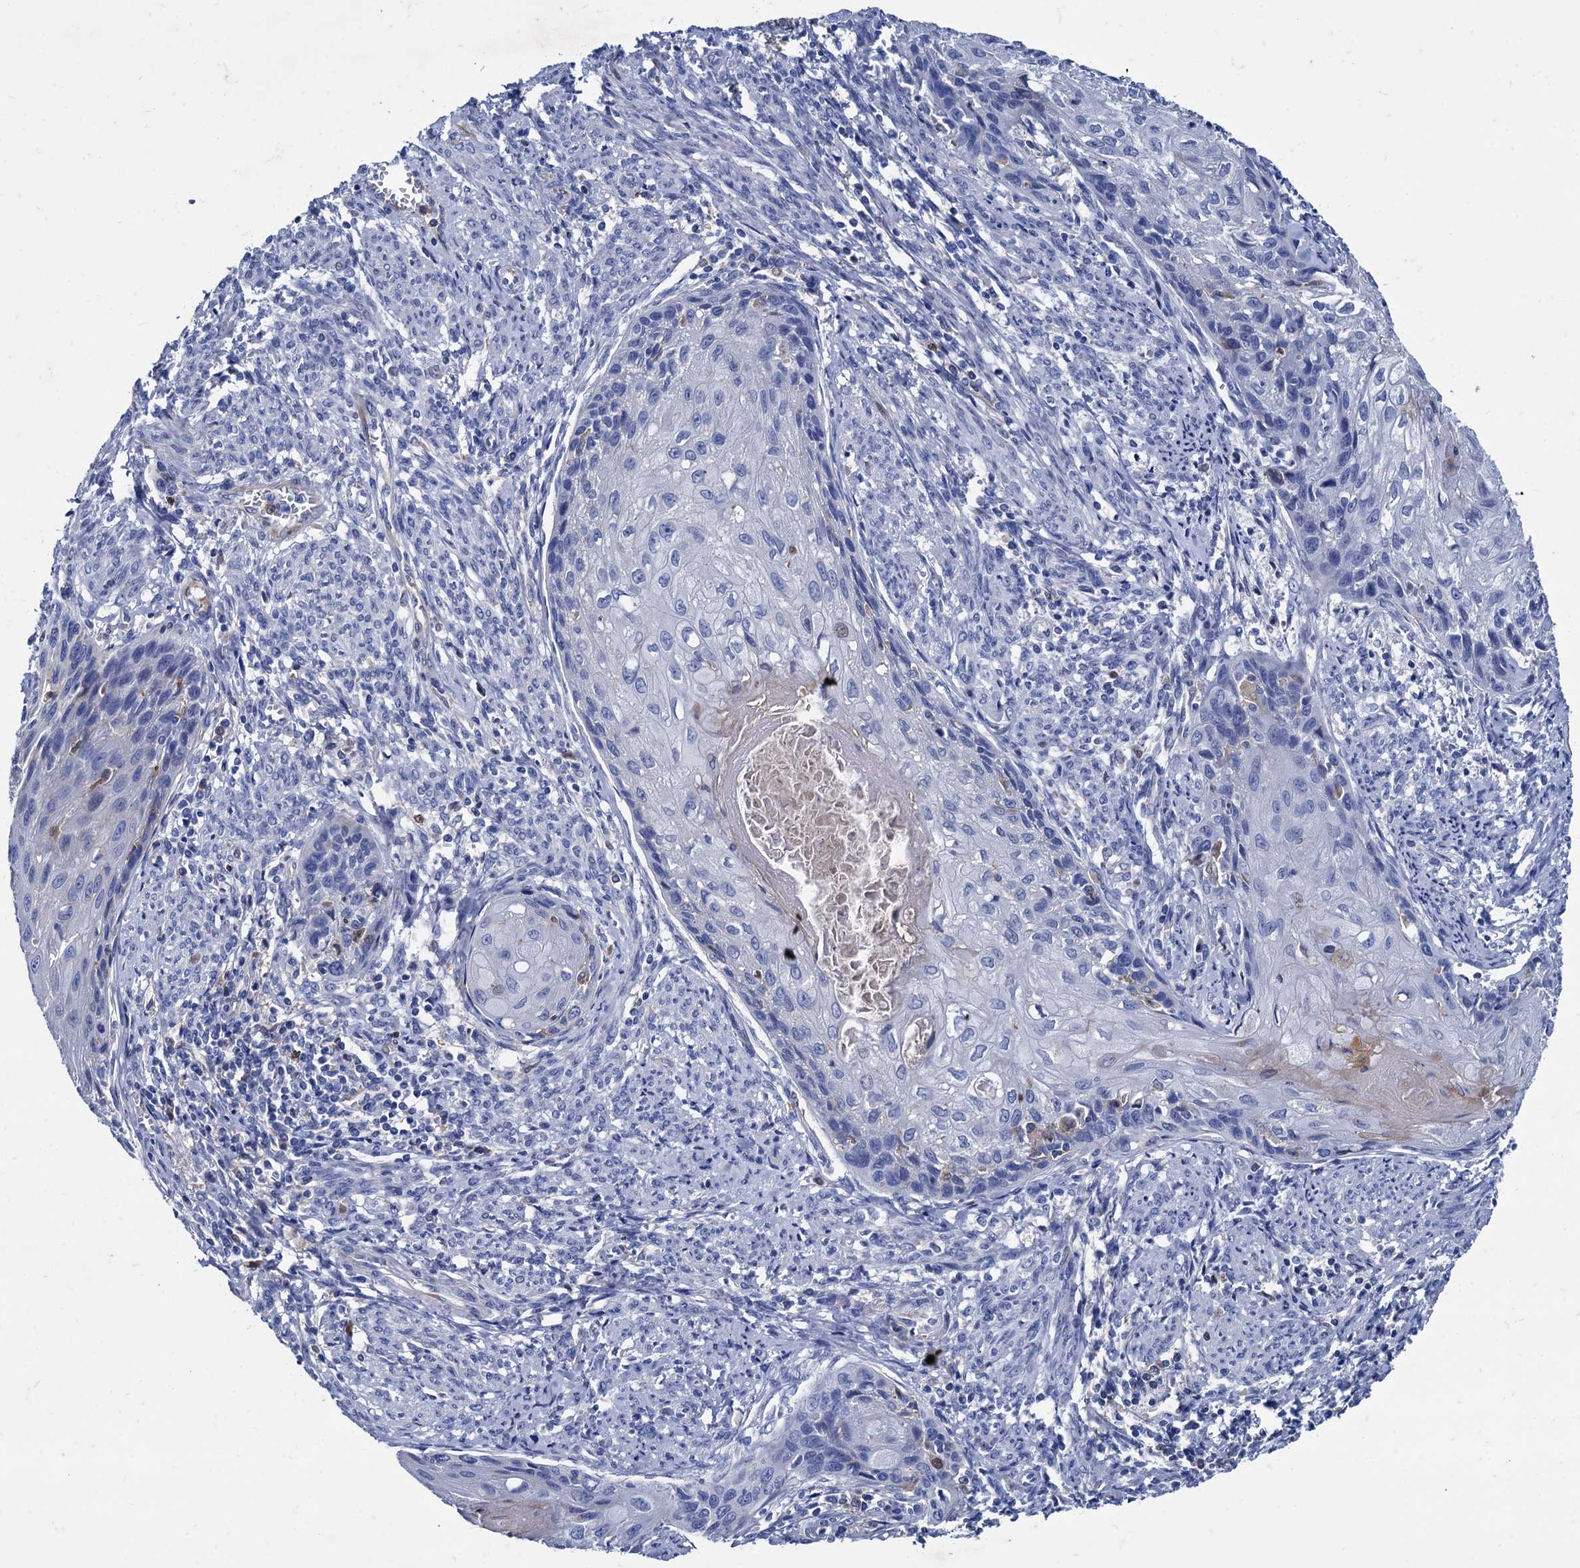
{"staining": {"intensity": "negative", "quantity": "none", "location": "none"}, "tissue": "cervical cancer", "cell_type": "Tumor cells", "image_type": "cancer", "snomed": [{"axis": "morphology", "description": "Squamous cell carcinoma, NOS"}, {"axis": "topography", "description": "Cervix"}], "caption": "An IHC histopathology image of cervical cancer (squamous cell carcinoma) is shown. There is no staining in tumor cells of cervical cancer (squamous cell carcinoma).", "gene": "TMEM72", "patient": {"sex": "female", "age": 63}}